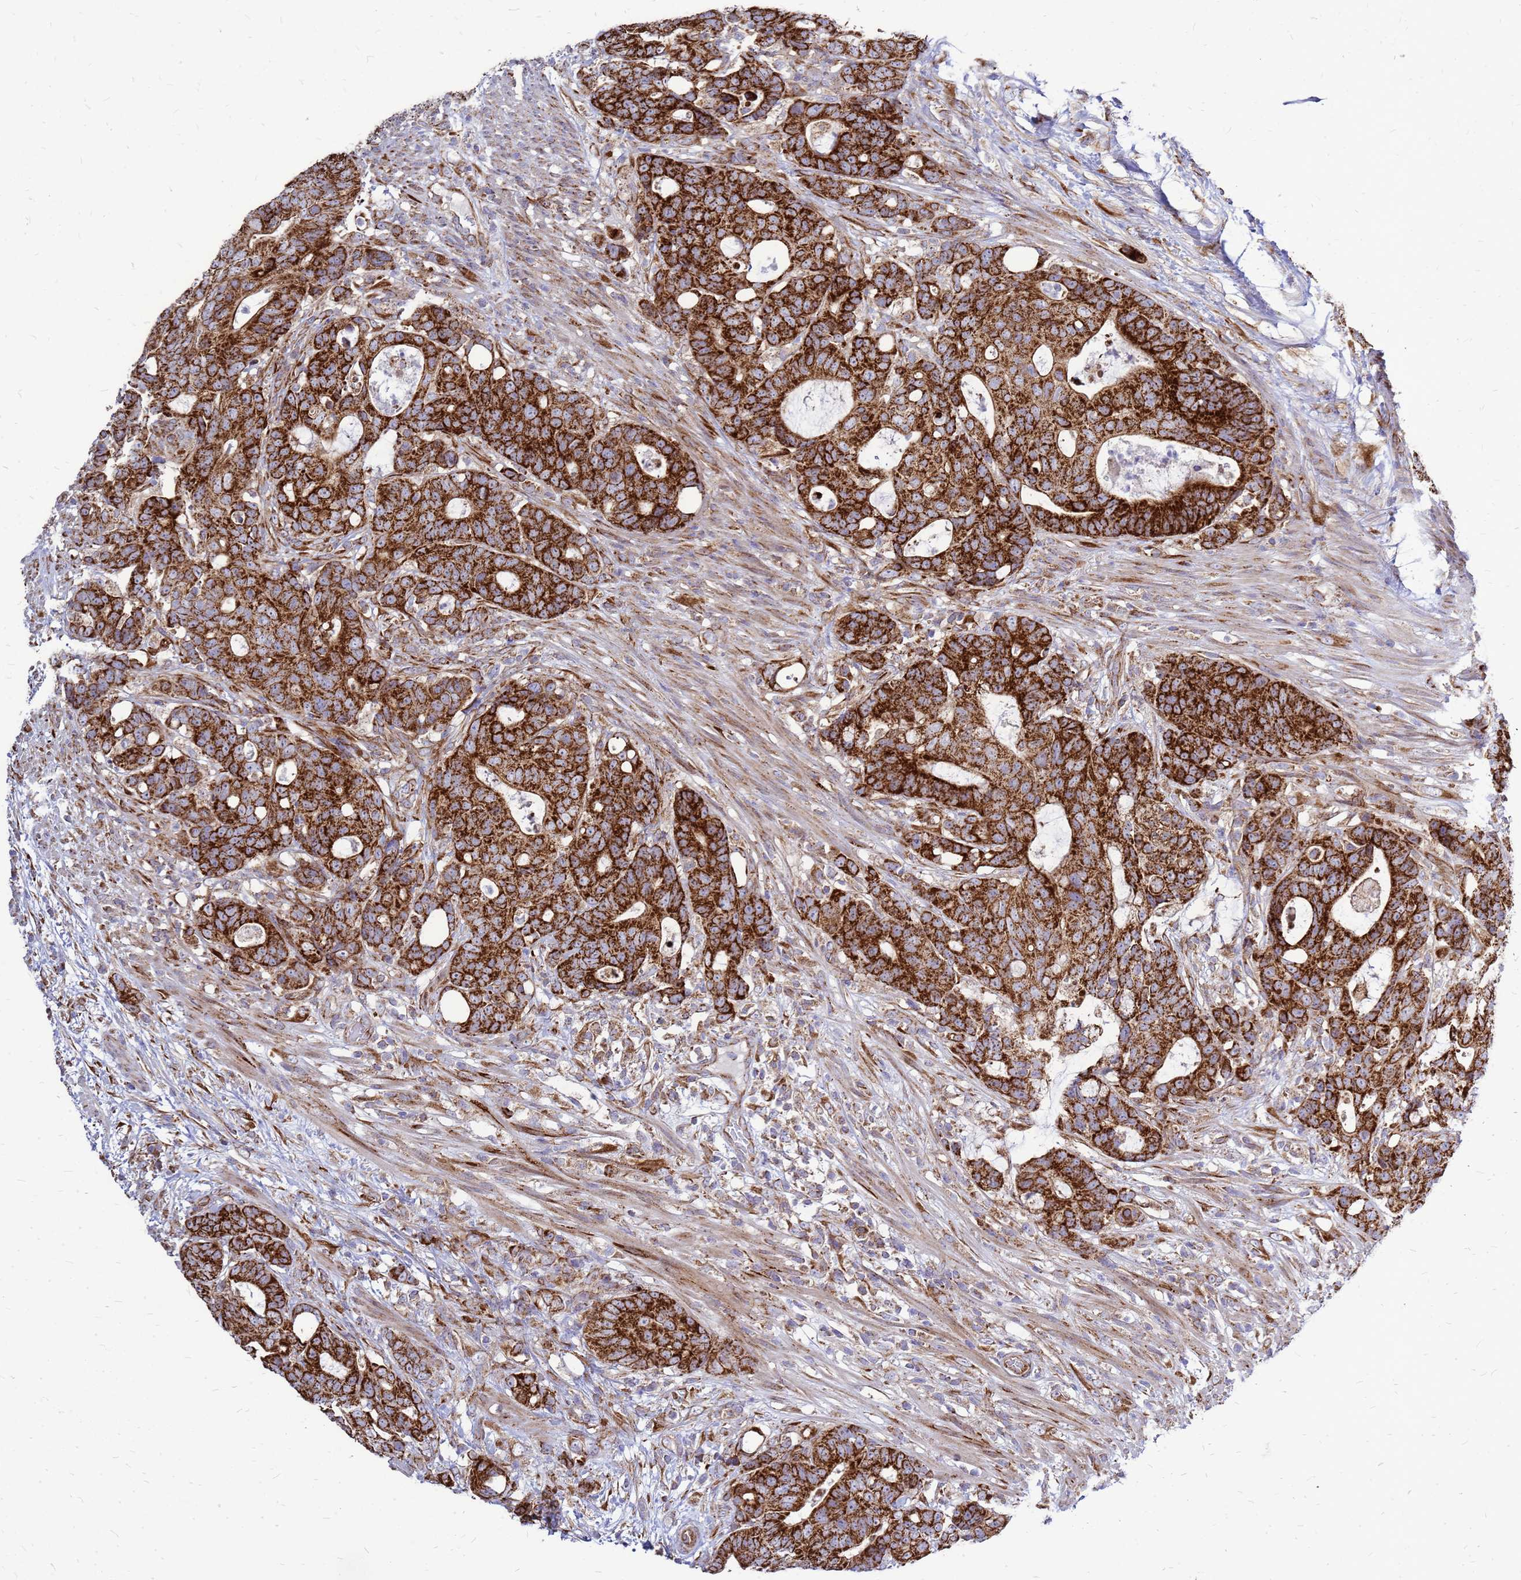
{"staining": {"intensity": "strong", "quantity": ">75%", "location": "cytoplasmic/membranous"}, "tissue": "colorectal cancer", "cell_type": "Tumor cells", "image_type": "cancer", "snomed": [{"axis": "morphology", "description": "Adenocarcinoma, NOS"}, {"axis": "topography", "description": "Colon"}], "caption": "Immunohistochemistry image of neoplastic tissue: human adenocarcinoma (colorectal) stained using IHC displays high levels of strong protein expression localized specifically in the cytoplasmic/membranous of tumor cells, appearing as a cytoplasmic/membranous brown color.", "gene": "FSTL4", "patient": {"sex": "female", "age": 82}}